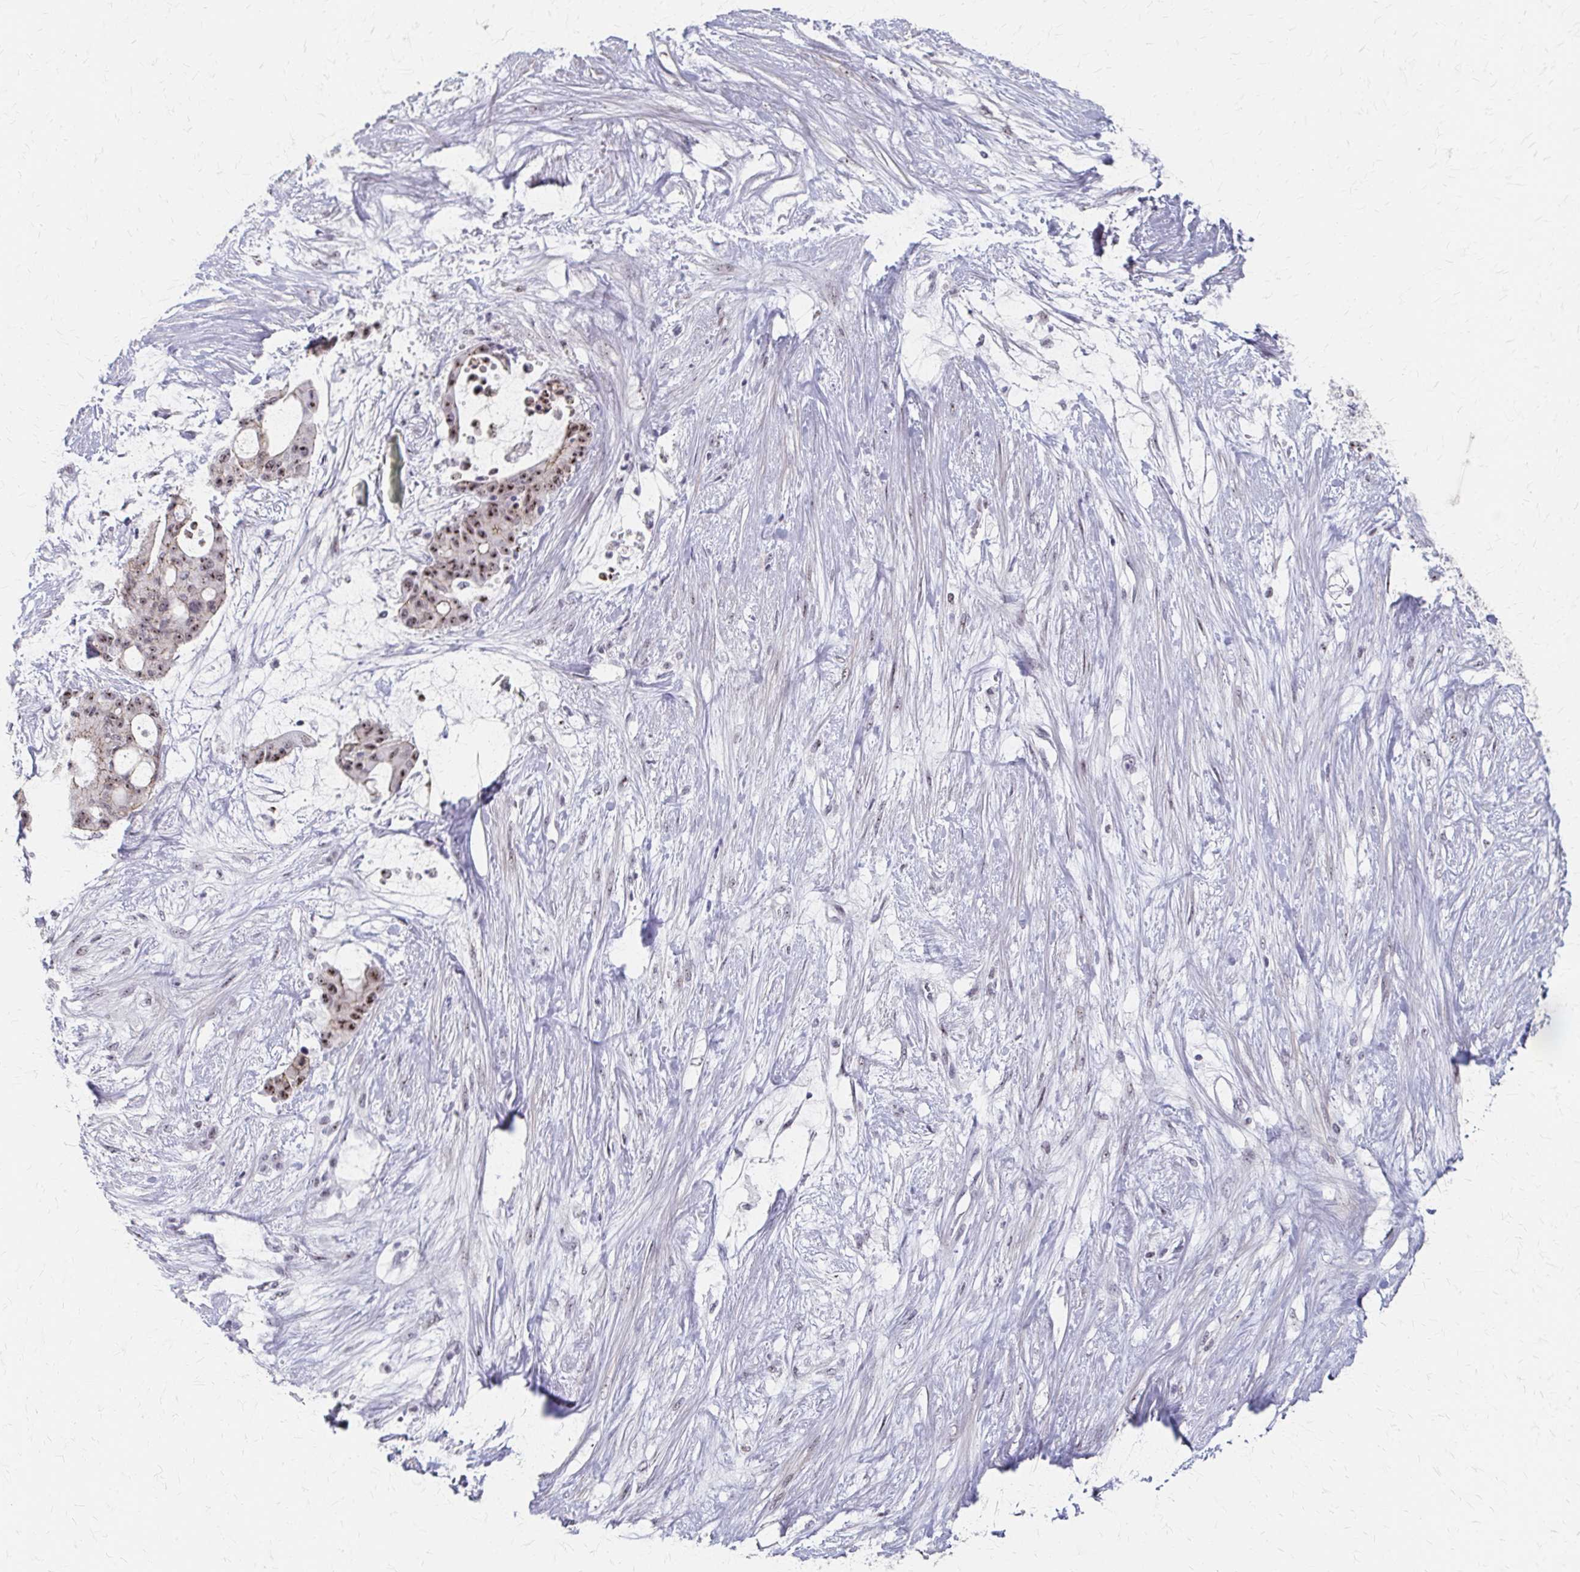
{"staining": {"intensity": "moderate", "quantity": "25%-75%", "location": "nuclear"}, "tissue": "liver cancer", "cell_type": "Tumor cells", "image_type": "cancer", "snomed": [{"axis": "morphology", "description": "Normal tissue, NOS"}, {"axis": "morphology", "description": "Cholangiocarcinoma"}, {"axis": "topography", "description": "Liver"}, {"axis": "topography", "description": "Peripheral nerve tissue"}], "caption": "Immunohistochemistry (IHC) of human liver cholangiocarcinoma shows medium levels of moderate nuclear staining in approximately 25%-75% of tumor cells.", "gene": "PES1", "patient": {"sex": "female", "age": 73}}